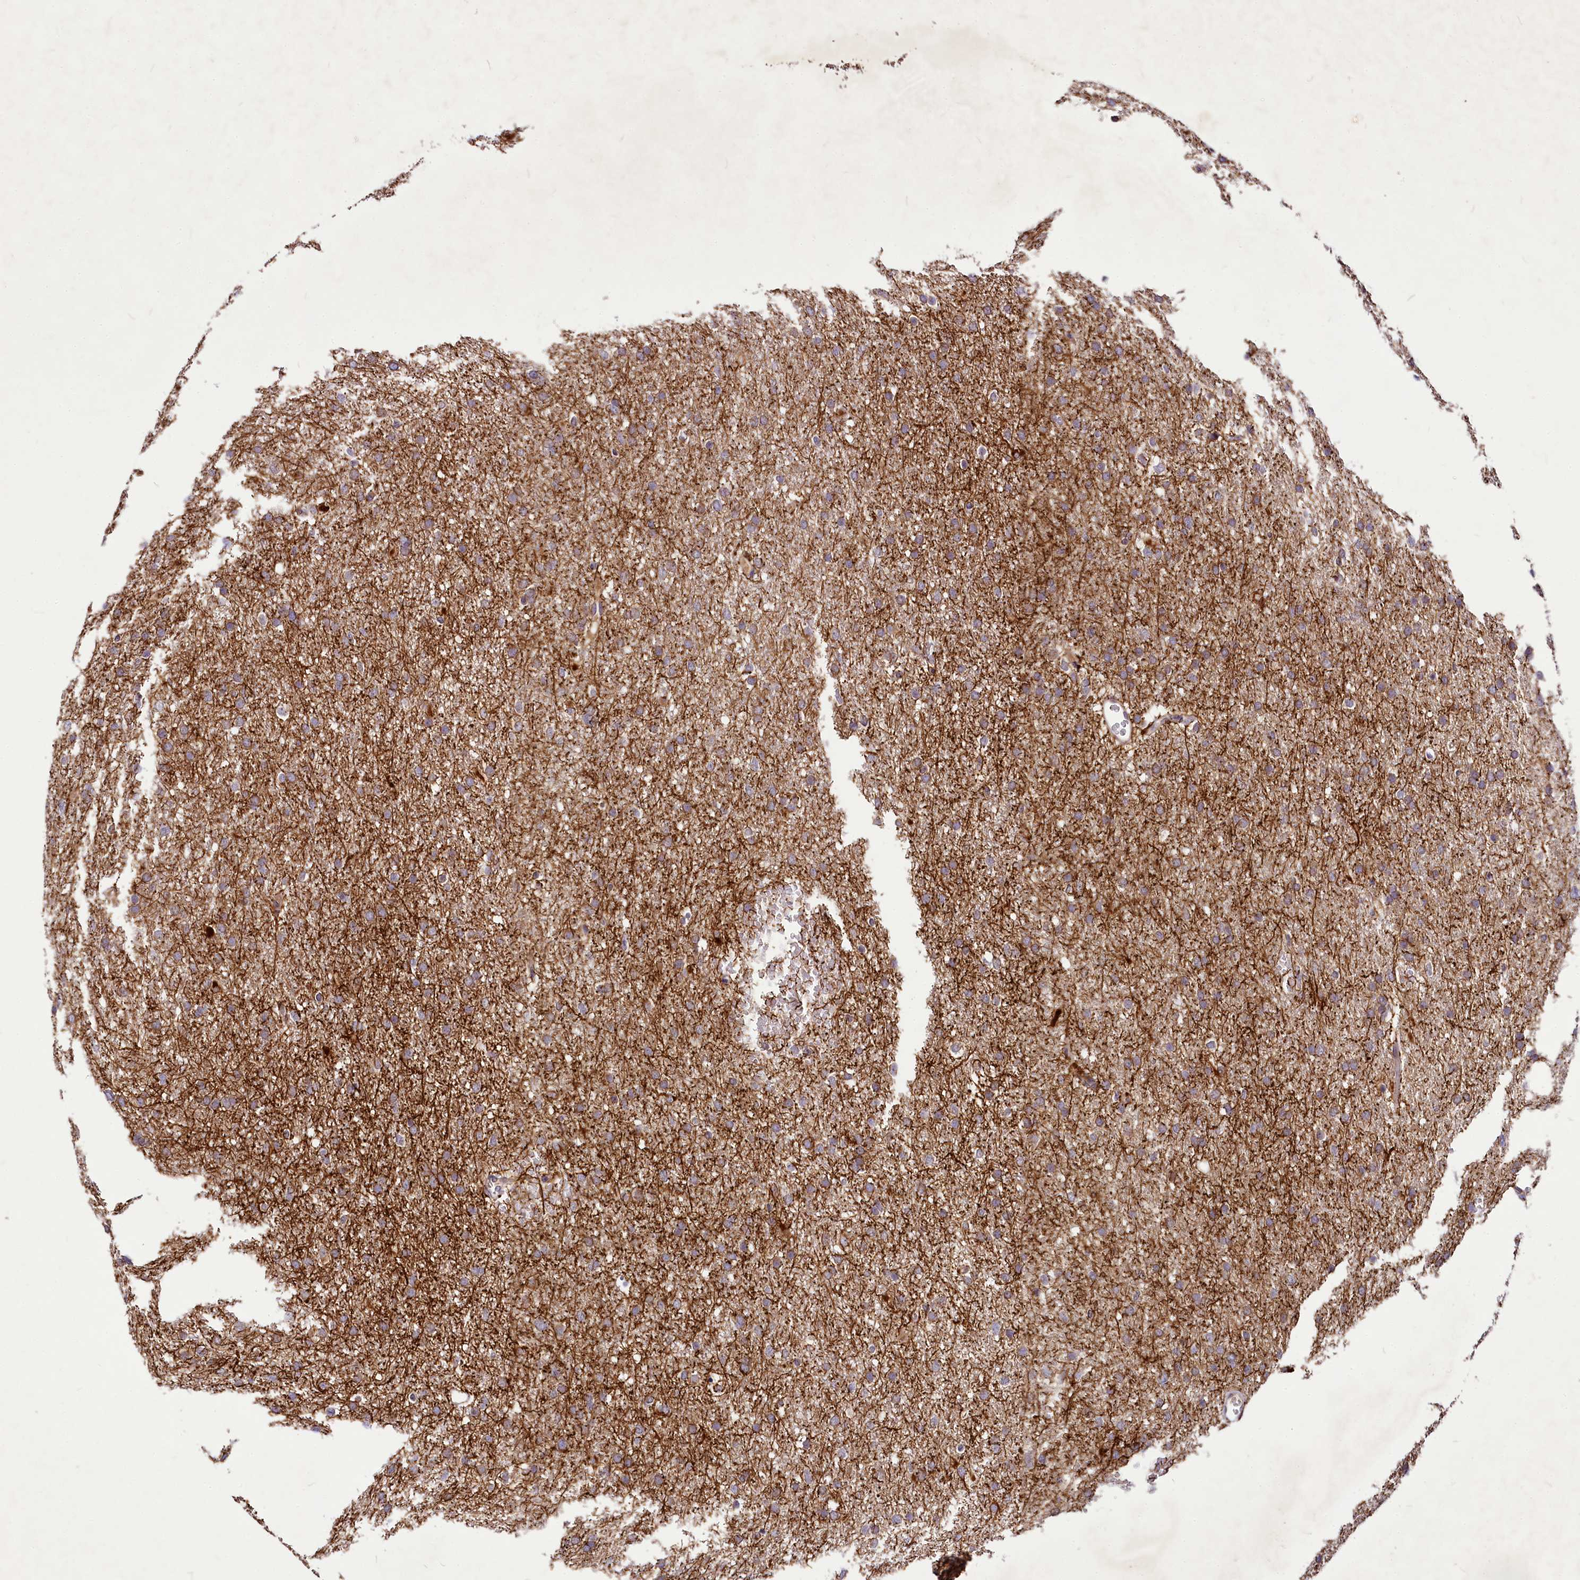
{"staining": {"intensity": "weak", "quantity": "25%-75%", "location": "cytoplasmic/membranous"}, "tissue": "glioma", "cell_type": "Tumor cells", "image_type": "cancer", "snomed": [{"axis": "morphology", "description": "Glioma, malignant, High grade"}, {"axis": "topography", "description": "Cerebral cortex"}], "caption": "Glioma was stained to show a protein in brown. There is low levels of weak cytoplasmic/membranous expression in approximately 25%-75% of tumor cells.", "gene": "C11orf86", "patient": {"sex": "female", "age": 36}}